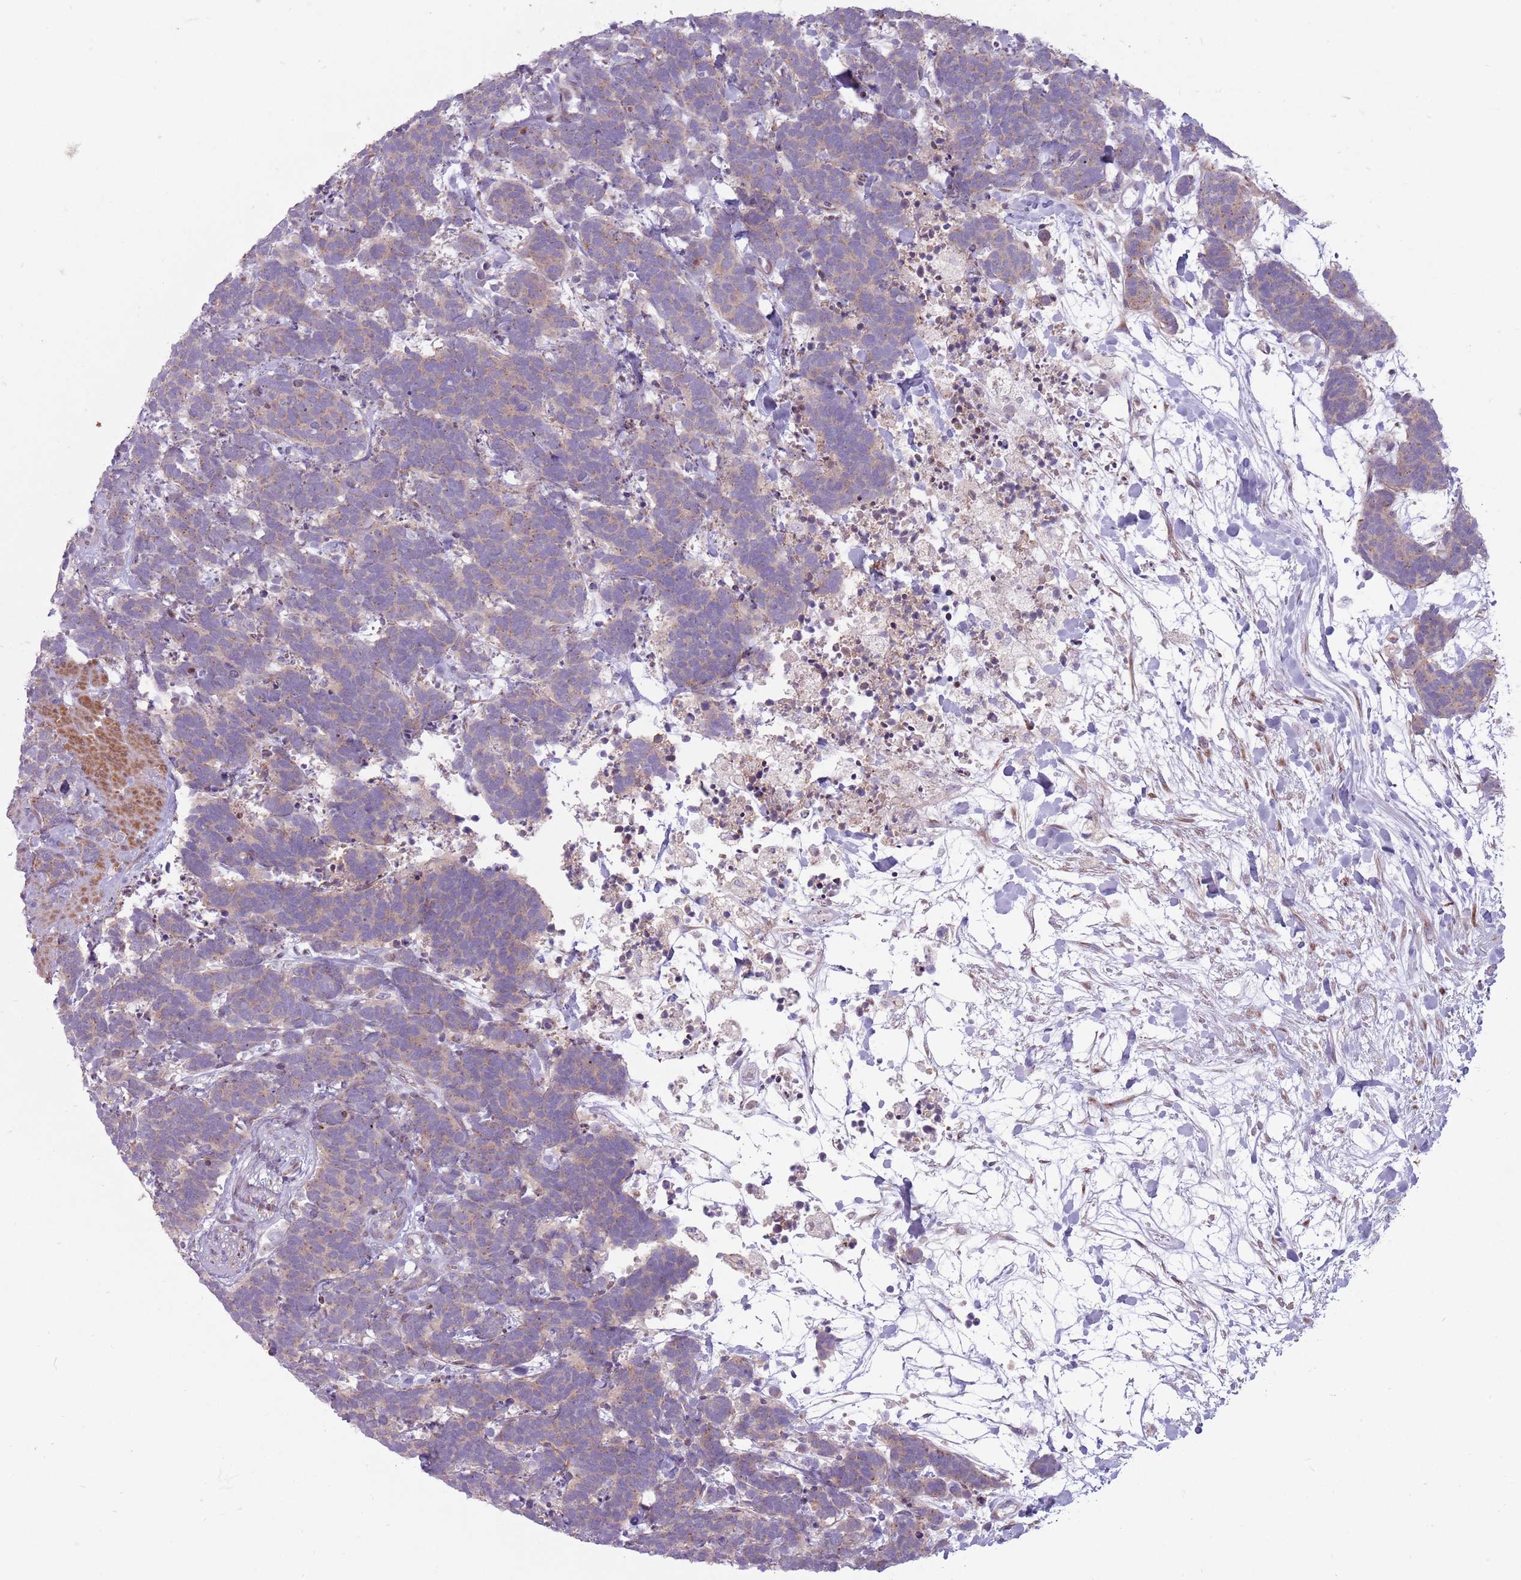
{"staining": {"intensity": "weak", "quantity": "25%-75%", "location": "cytoplasmic/membranous"}, "tissue": "carcinoid", "cell_type": "Tumor cells", "image_type": "cancer", "snomed": [{"axis": "morphology", "description": "Carcinoma, NOS"}, {"axis": "morphology", "description": "Carcinoid, malignant, NOS"}, {"axis": "topography", "description": "Prostate"}], "caption": "Protein expression analysis of human carcinoid reveals weak cytoplasmic/membranous expression in approximately 25%-75% of tumor cells.", "gene": "CCDC150", "patient": {"sex": "male", "age": 57}}